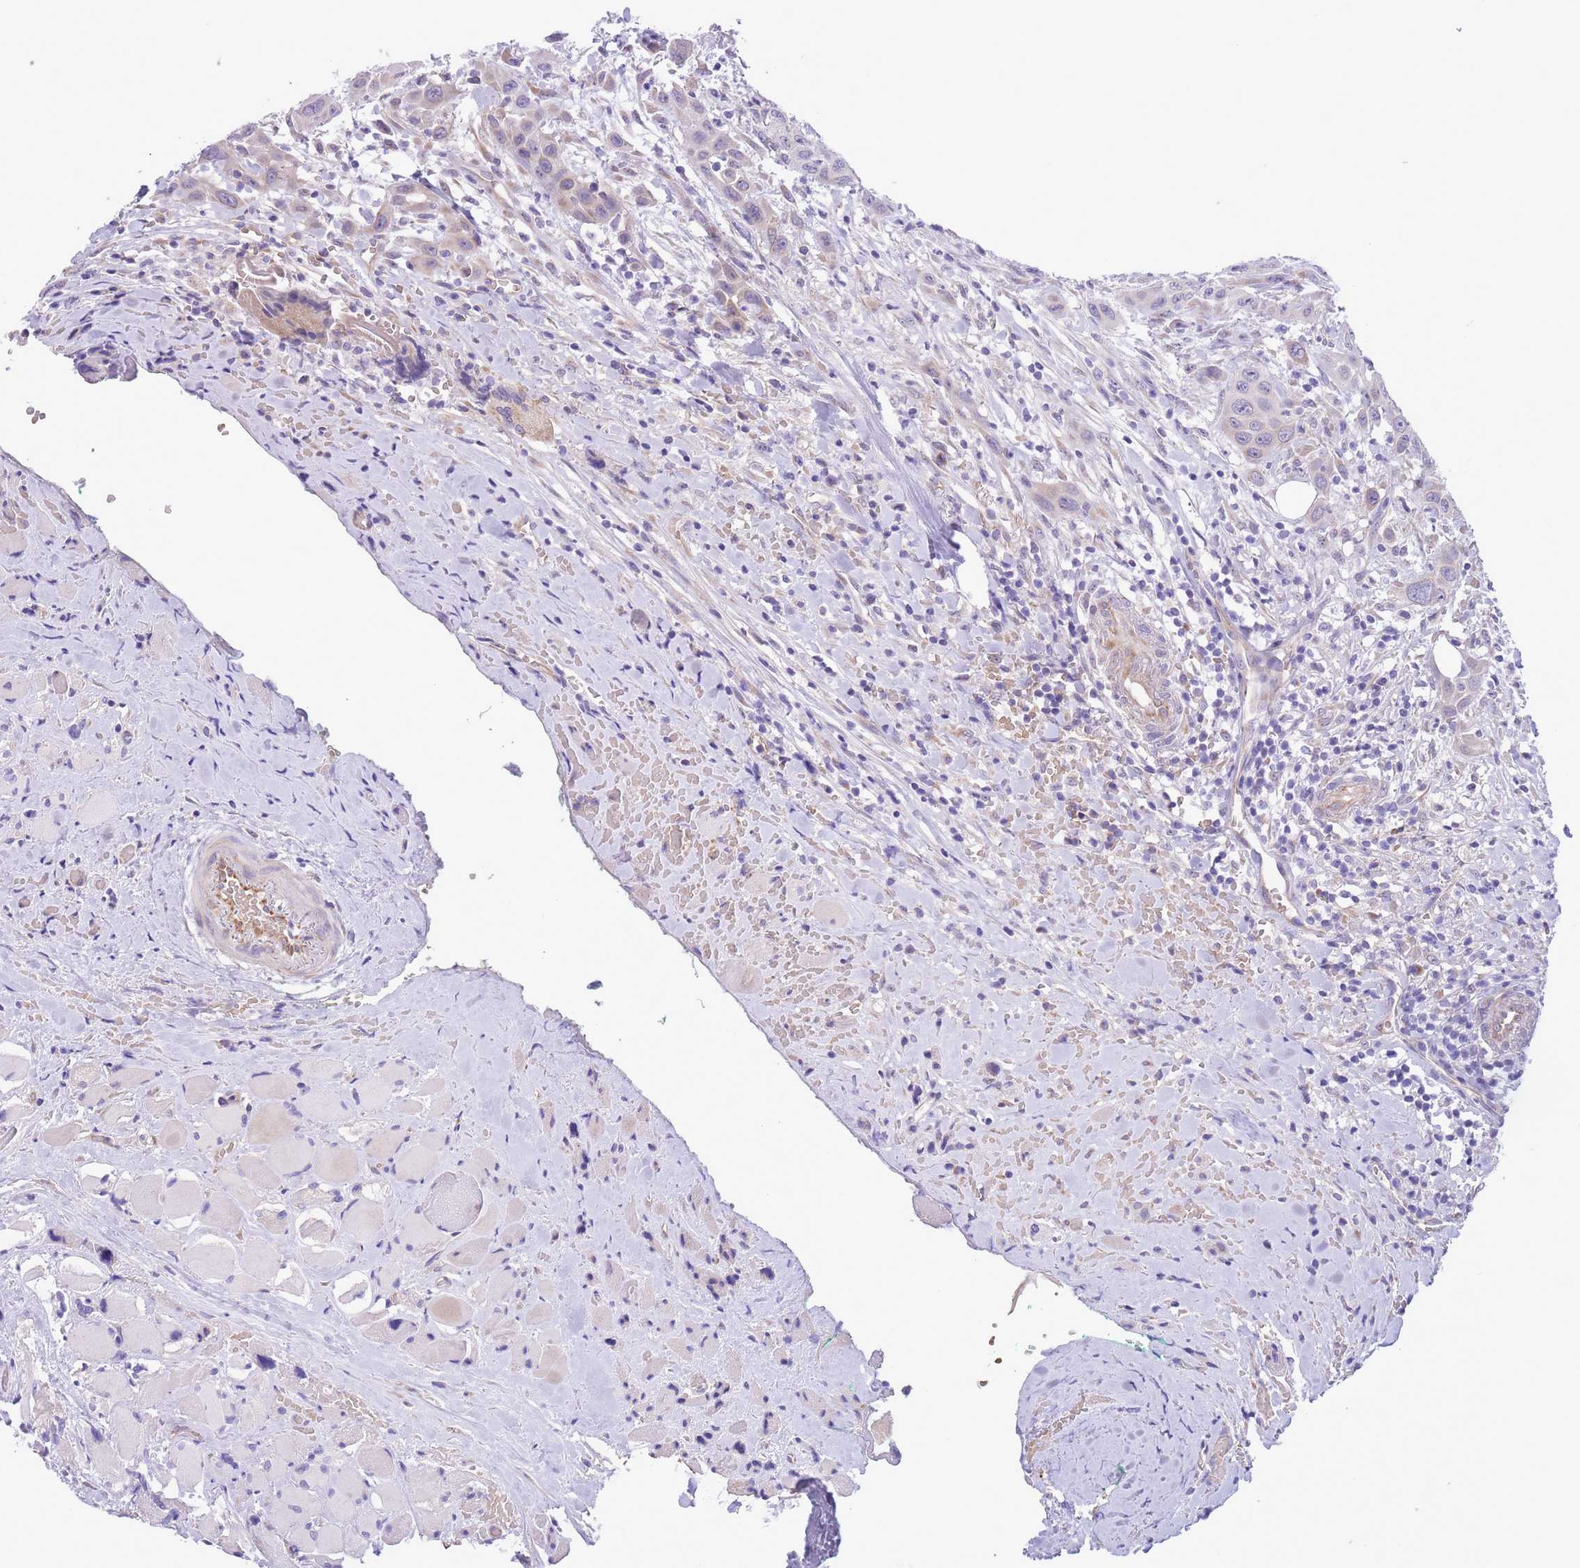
{"staining": {"intensity": "negative", "quantity": "none", "location": "none"}, "tissue": "head and neck cancer", "cell_type": "Tumor cells", "image_type": "cancer", "snomed": [{"axis": "morphology", "description": "Squamous cell carcinoma, NOS"}, {"axis": "topography", "description": "Head-Neck"}], "caption": "Immunohistochemical staining of squamous cell carcinoma (head and neck) shows no significant staining in tumor cells.", "gene": "WWOX", "patient": {"sex": "male", "age": 81}}